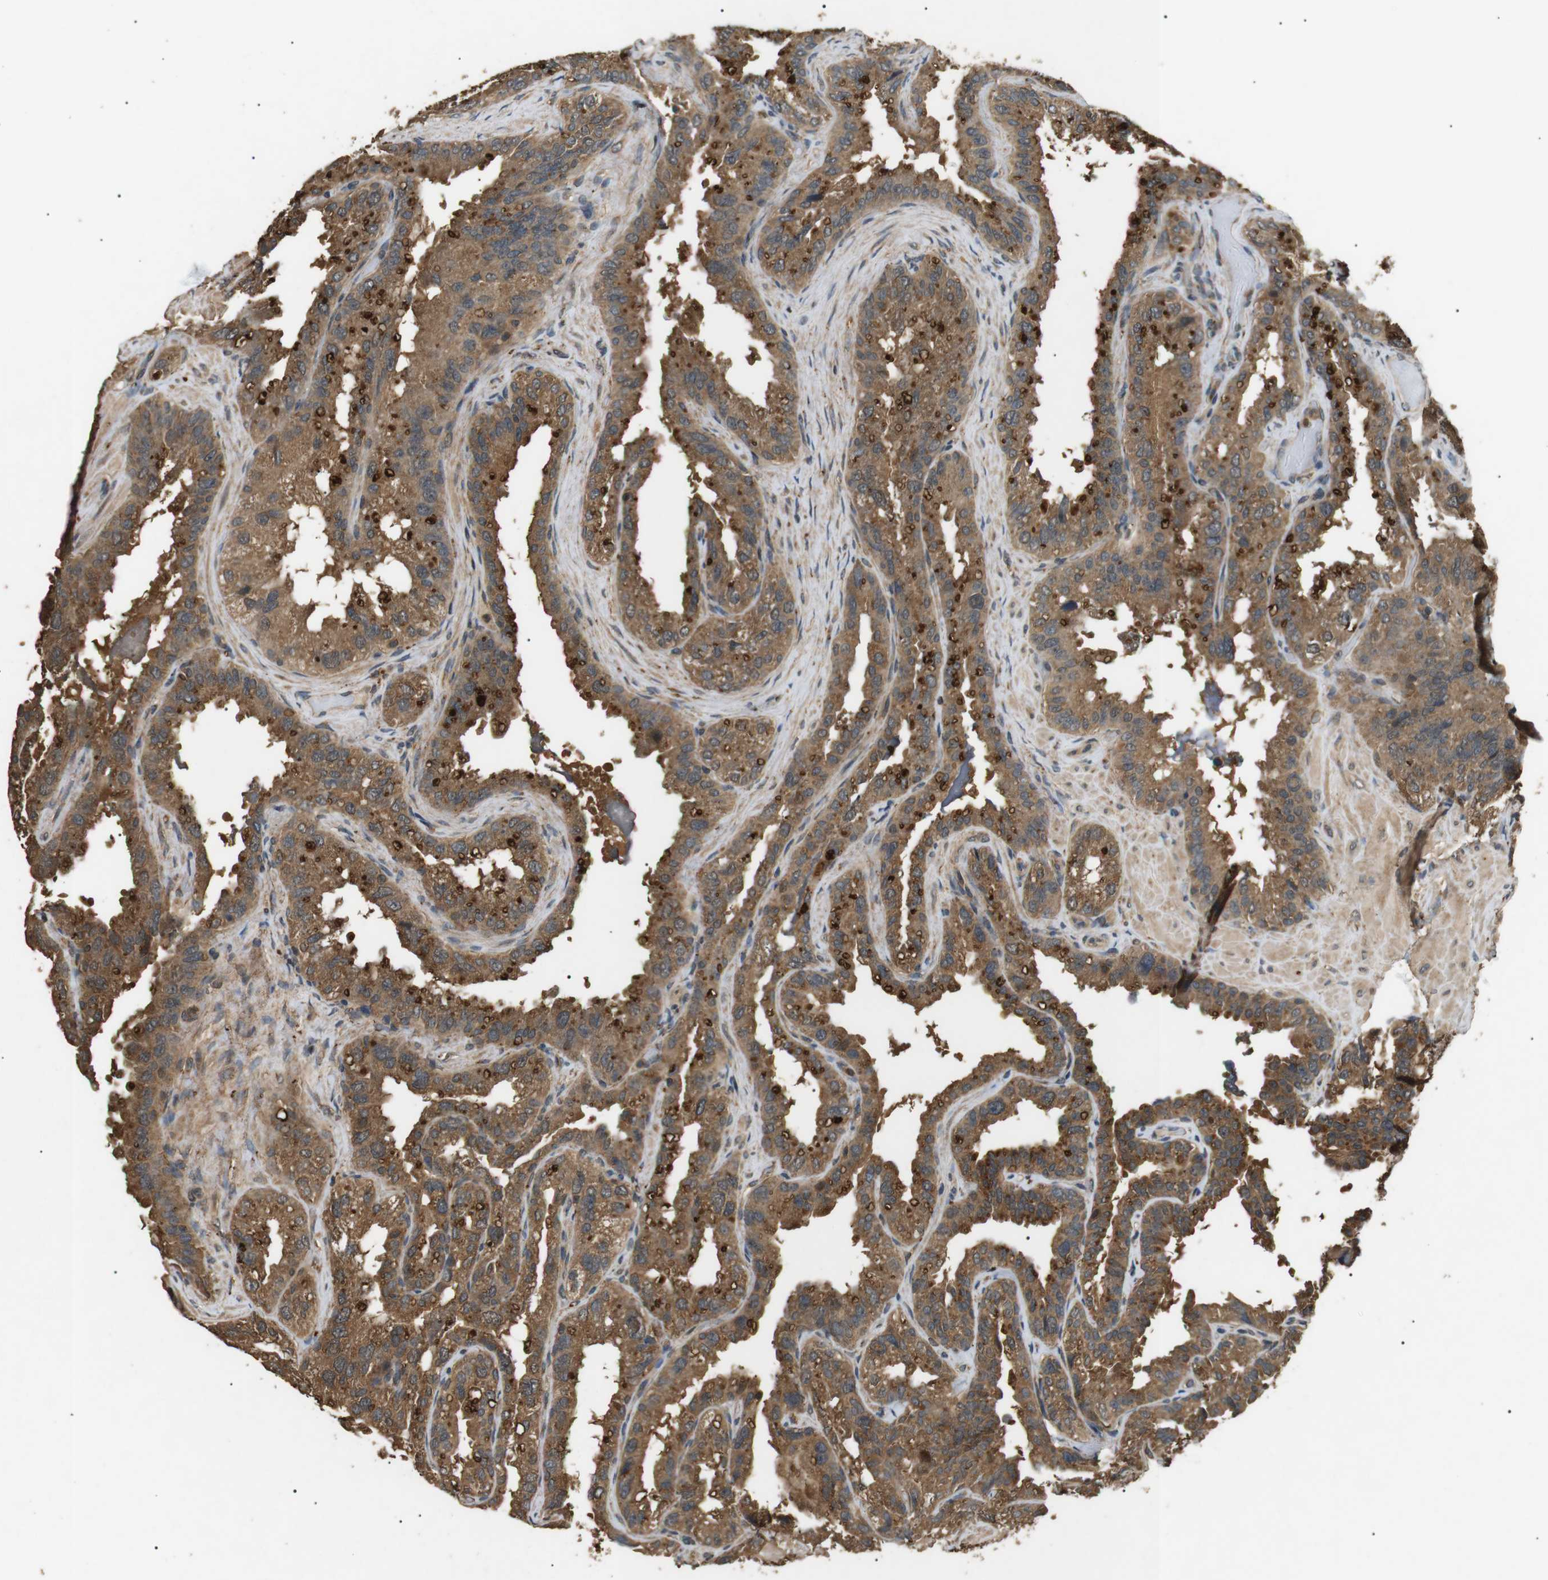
{"staining": {"intensity": "strong", "quantity": ">75%", "location": "cytoplasmic/membranous"}, "tissue": "seminal vesicle", "cell_type": "Glandular cells", "image_type": "normal", "snomed": [{"axis": "morphology", "description": "Normal tissue, NOS"}, {"axis": "topography", "description": "Seminal veicle"}], "caption": "Glandular cells show strong cytoplasmic/membranous staining in approximately >75% of cells in unremarkable seminal vesicle. Immunohistochemistry stains the protein of interest in brown and the nuclei are stained blue.", "gene": "TBC1D15", "patient": {"sex": "male", "age": 68}}